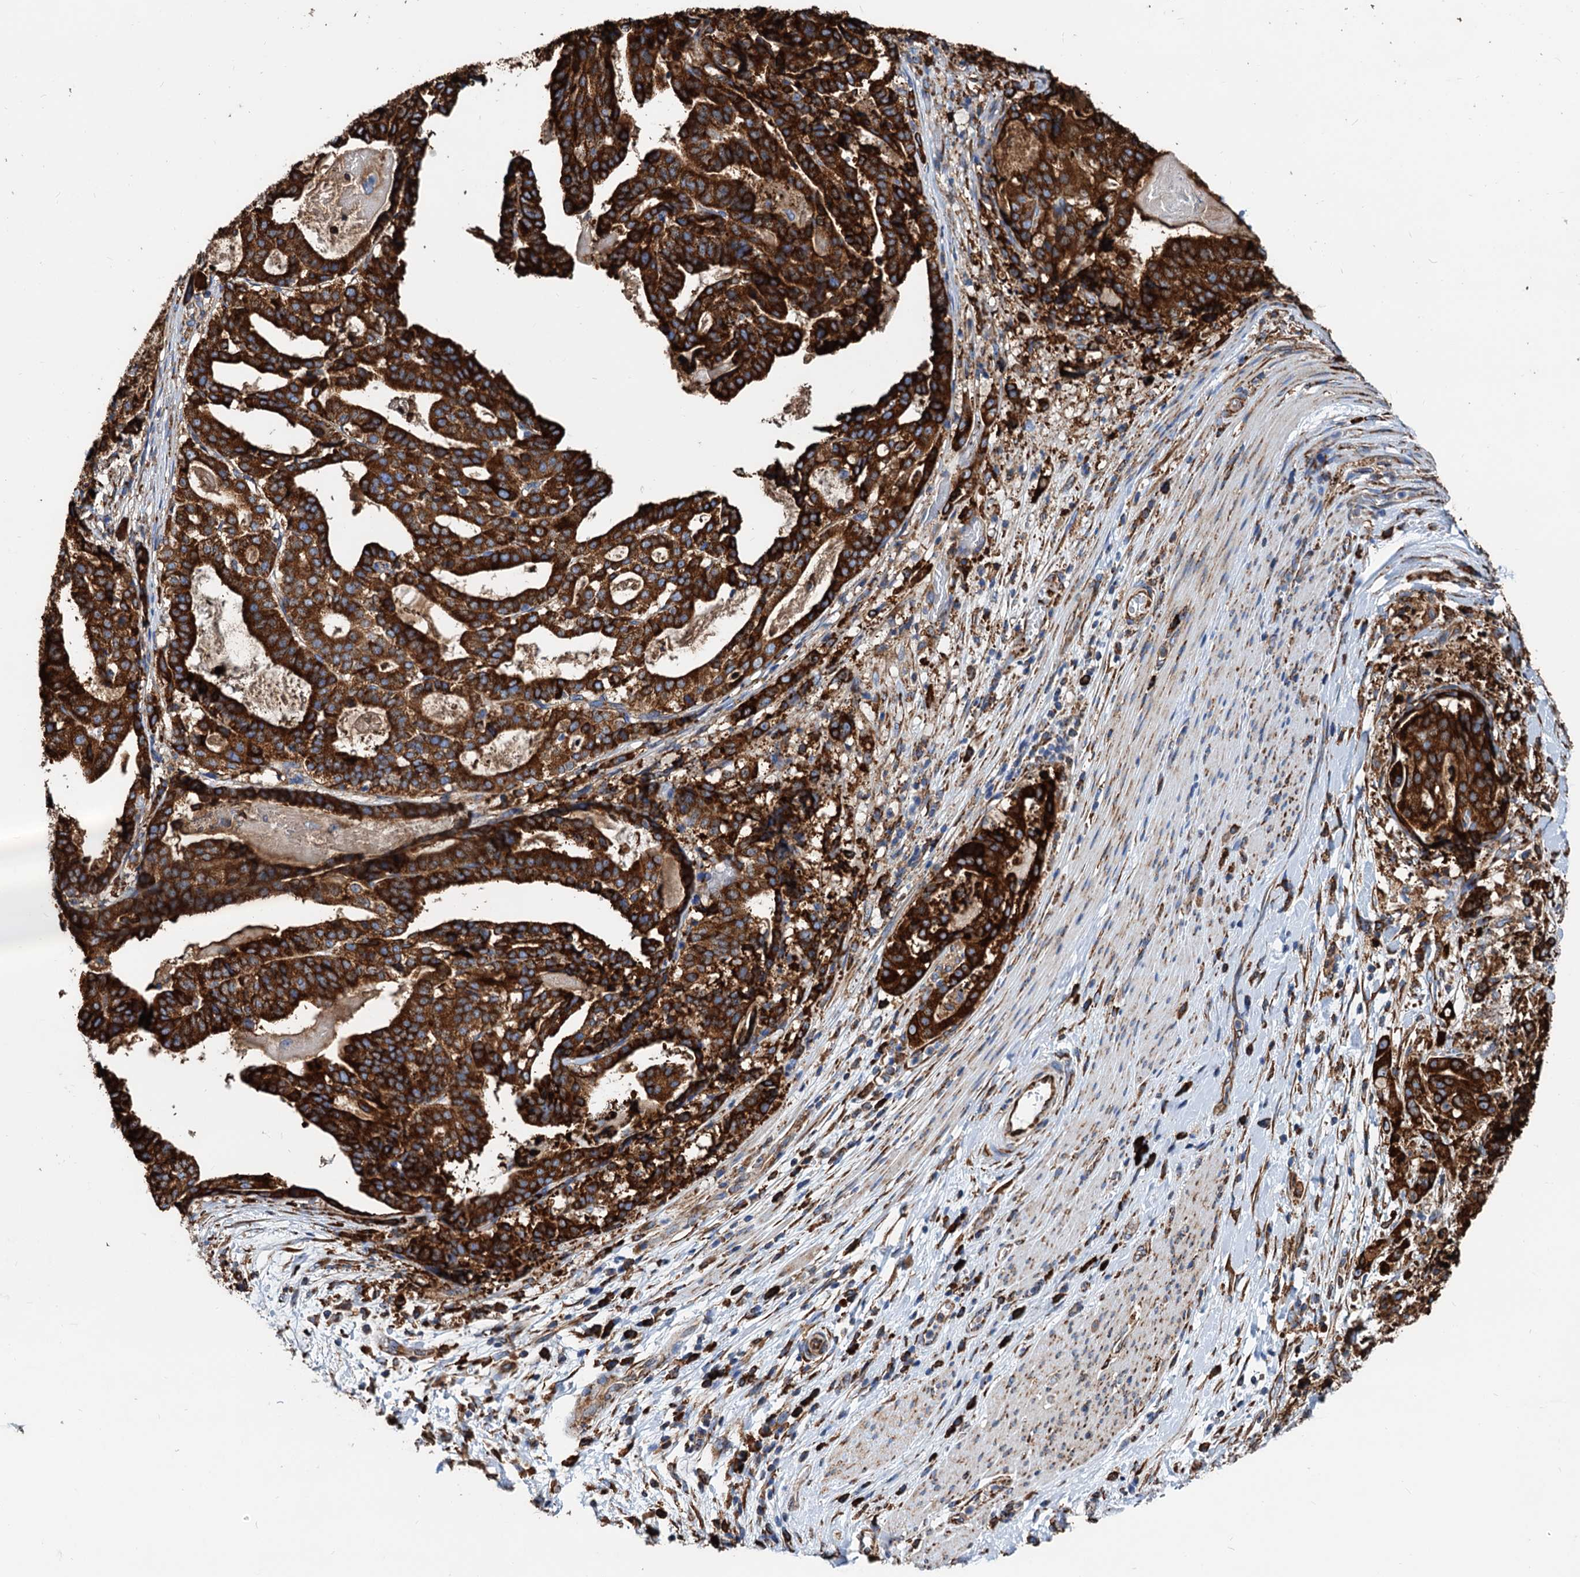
{"staining": {"intensity": "strong", "quantity": ">75%", "location": "cytoplasmic/membranous"}, "tissue": "stomach cancer", "cell_type": "Tumor cells", "image_type": "cancer", "snomed": [{"axis": "morphology", "description": "Adenocarcinoma, NOS"}, {"axis": "topography", "description": "Stomach"}], "caption": "The photomicrograph shows immunohistochemical staining of adenocarcinoma (stomach). There is strong cytoplasmic/membranous expression is seen in approximately >75% of tumor cells. (Brightfield microscopy of DAB IHC at high magnification).", "gene": "HSPA5", "patient": {"sex": "male", "age": 48}}